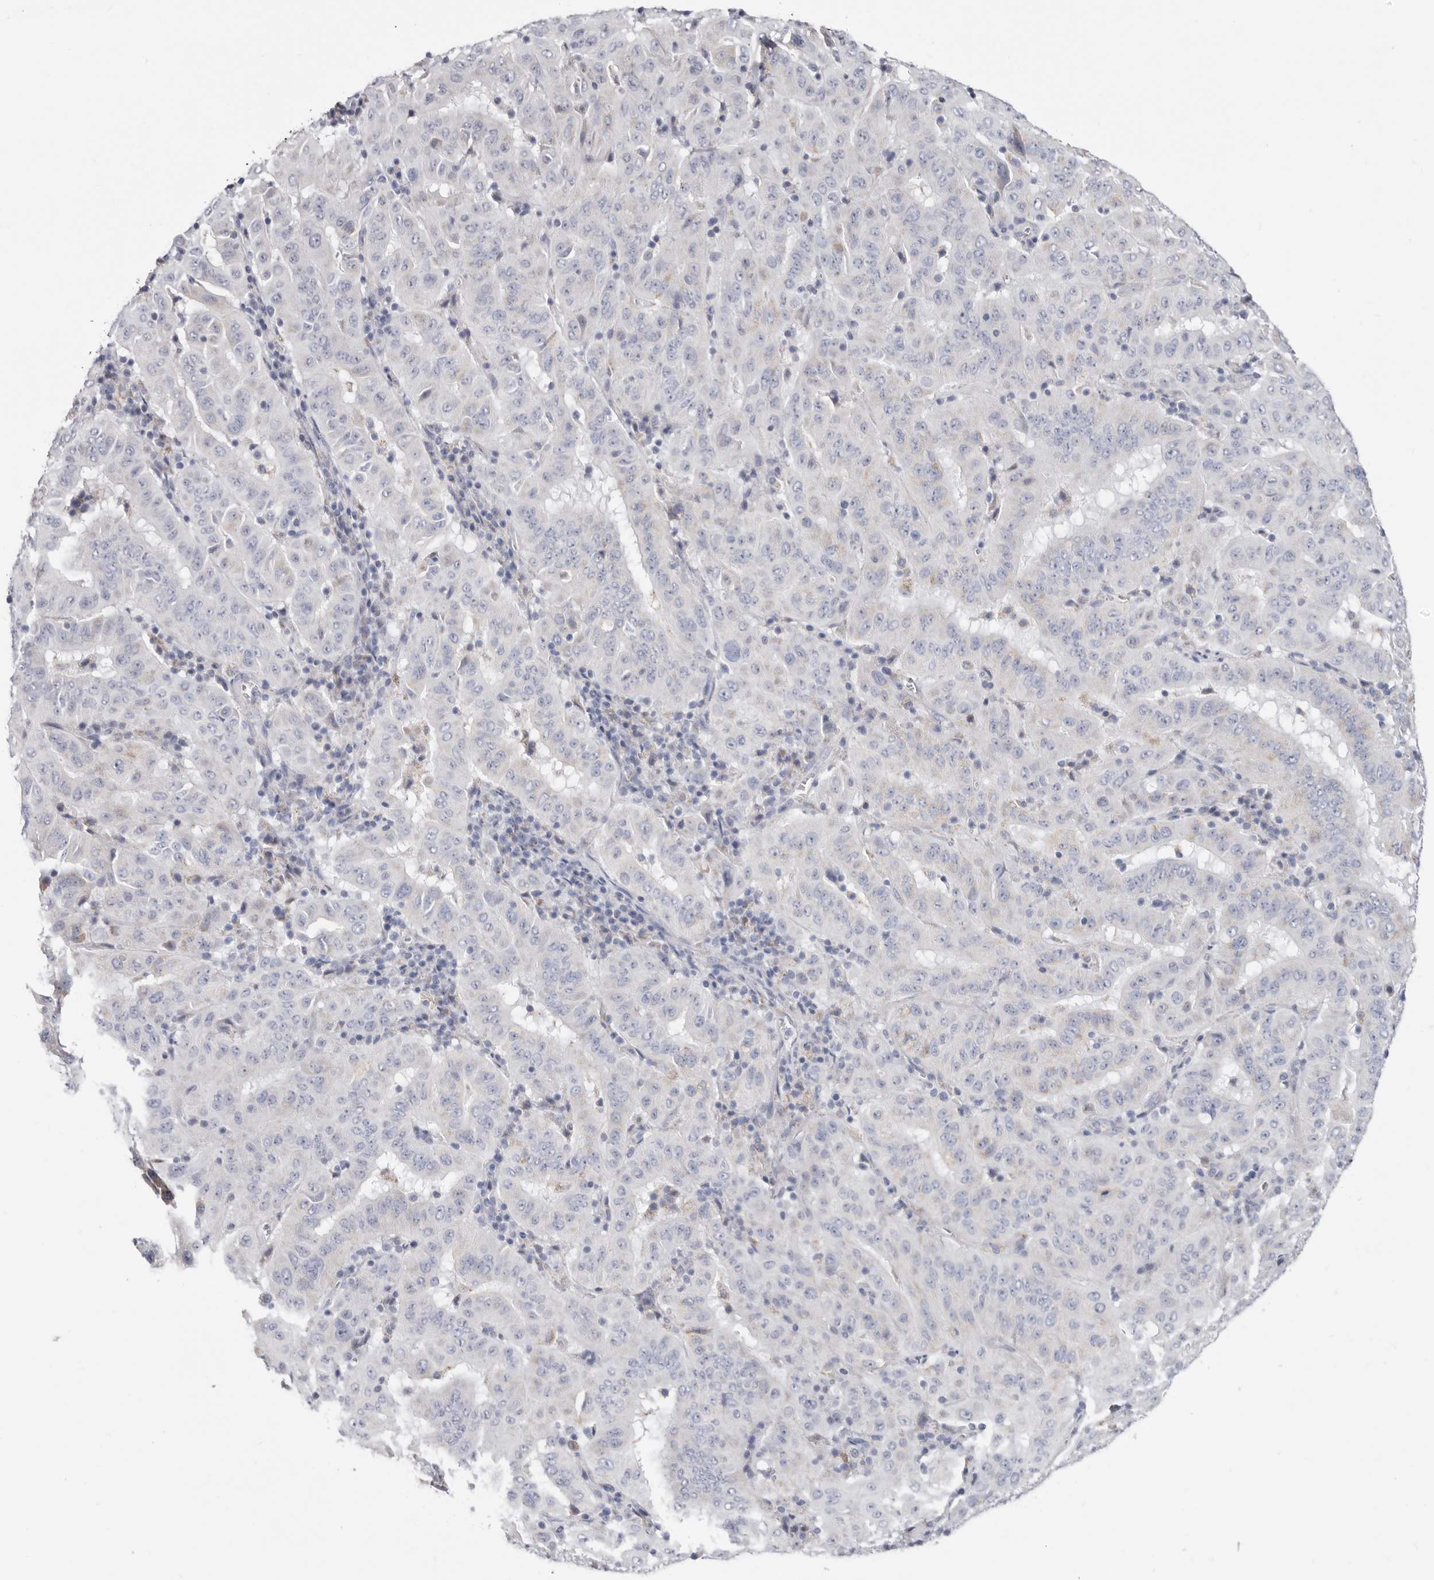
{"staining": {"intensity": "negative", "quantity": "none", "location": "none"}, "tissue": "pancreatic cancer", "cell_type": "Tumor cells", "image_type": "cancer", "snomed": [{"axis": "morphology", "description": "Adenocarcinoma, NOS"}, {"axis": "topography", "description": "Pancreas"}], "caption": "Image shows no protein staining in tumor cells of pancreatic cancer tissue. The staining was performed using DAB (3,3'-diaminobenzidine) to visualize the protein expression in brown, while the nuclei were stained in blue with hematoxylin (Magnification: 20x).", "gene": "RSPO2", "patient": {"sex": "male", "age": 63}}